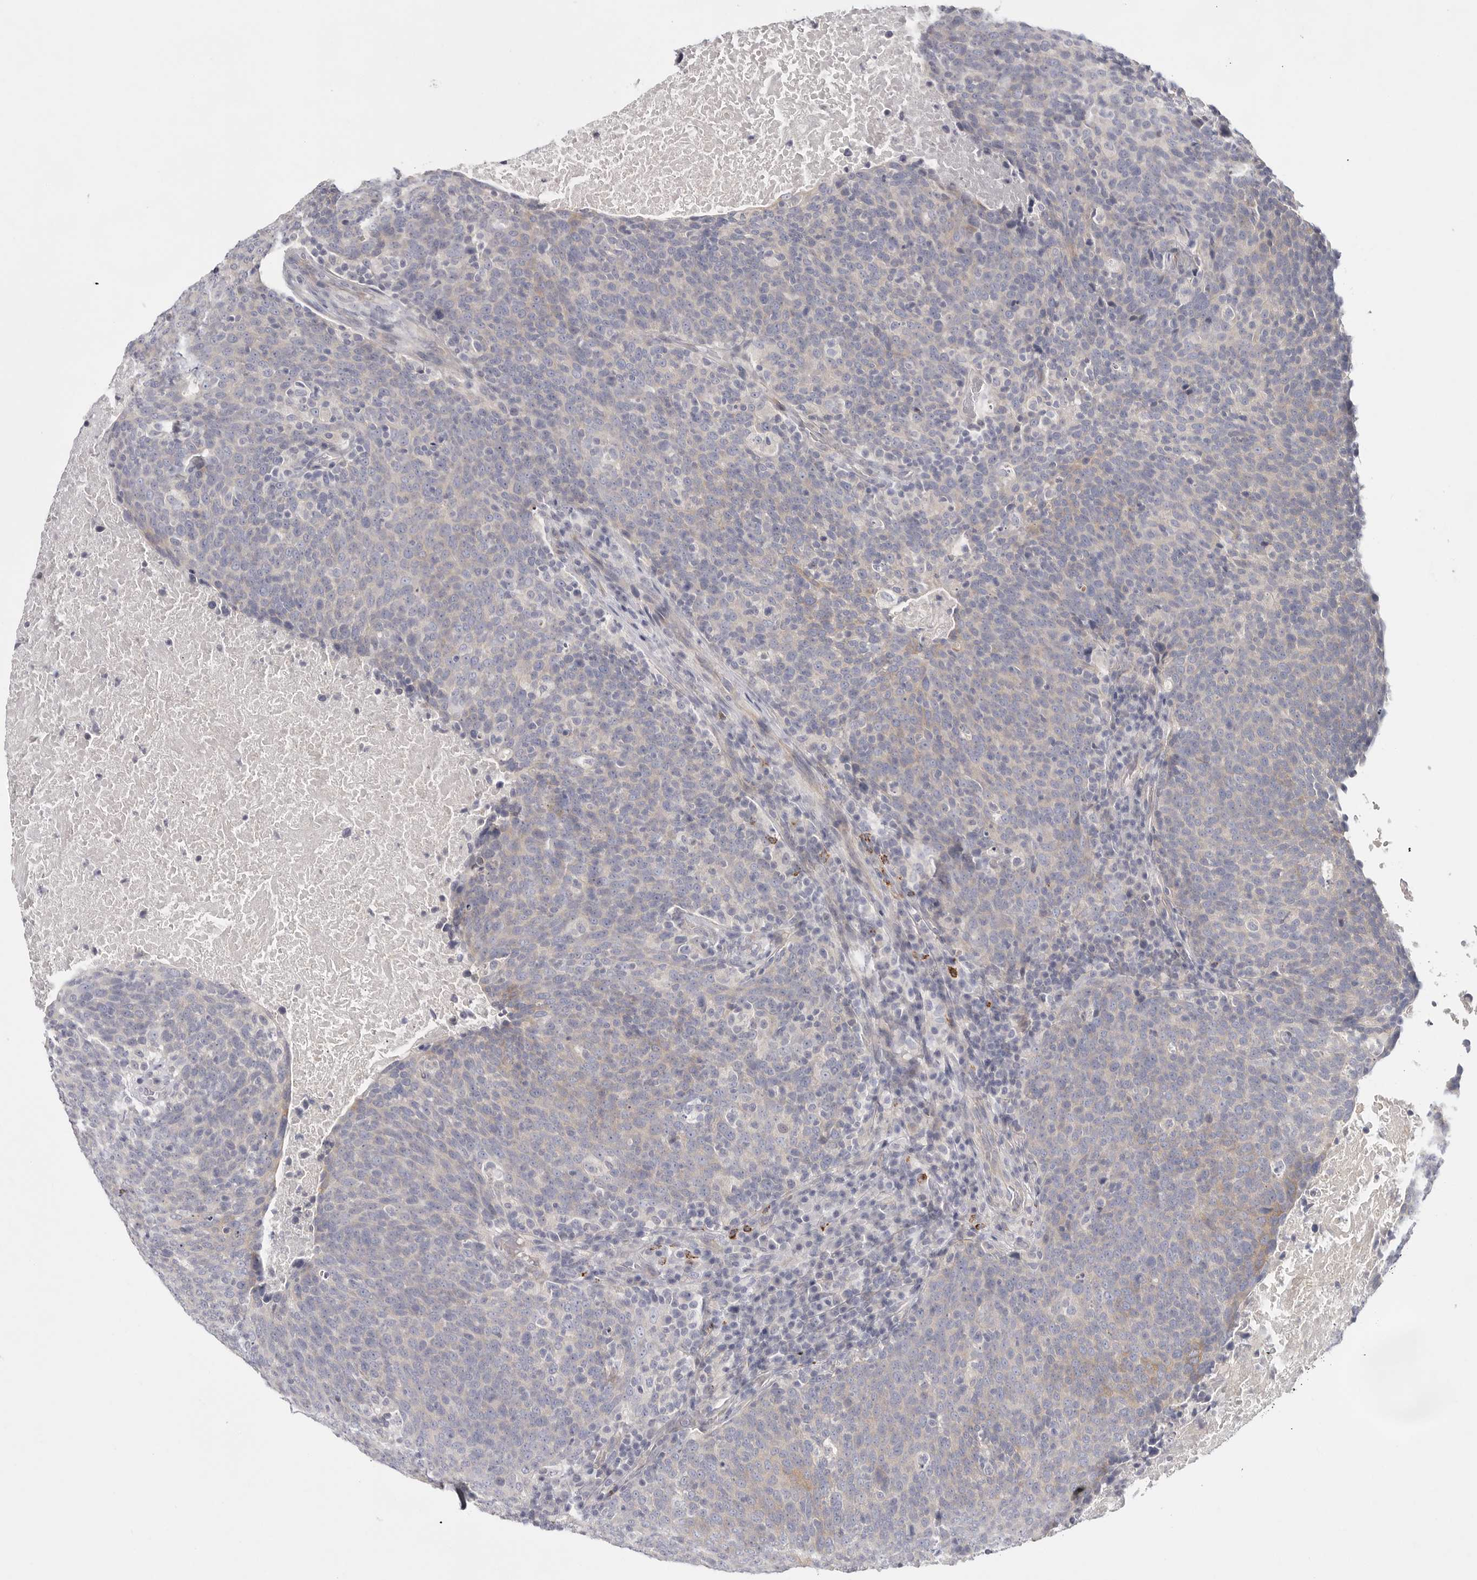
{"staining": {"intensity": "negative", "quantity": "none", "location": "none"}, "tissue": "head and neck cancer", "cell_type": "Tumor cells", "image_type": "cancer", "snomed": [{"axis": "morphology", "description": "Squamous cell carcinoma, NOS"}, {"axis": "morphology", "description": "Squamous cell carcinoma, metastatic, NOS"}, {"axis": "topography", "description": "Lymph node"}, {"axis": "topography", "description": "Head-Neck"}], "caption": "Squamous cell carcinoma (head and neck) was stained to show a protein in brown. There is no significant expression in tumor cells.", "gene": "ELP3", "patient": {"sex": "male", "age": 62}}